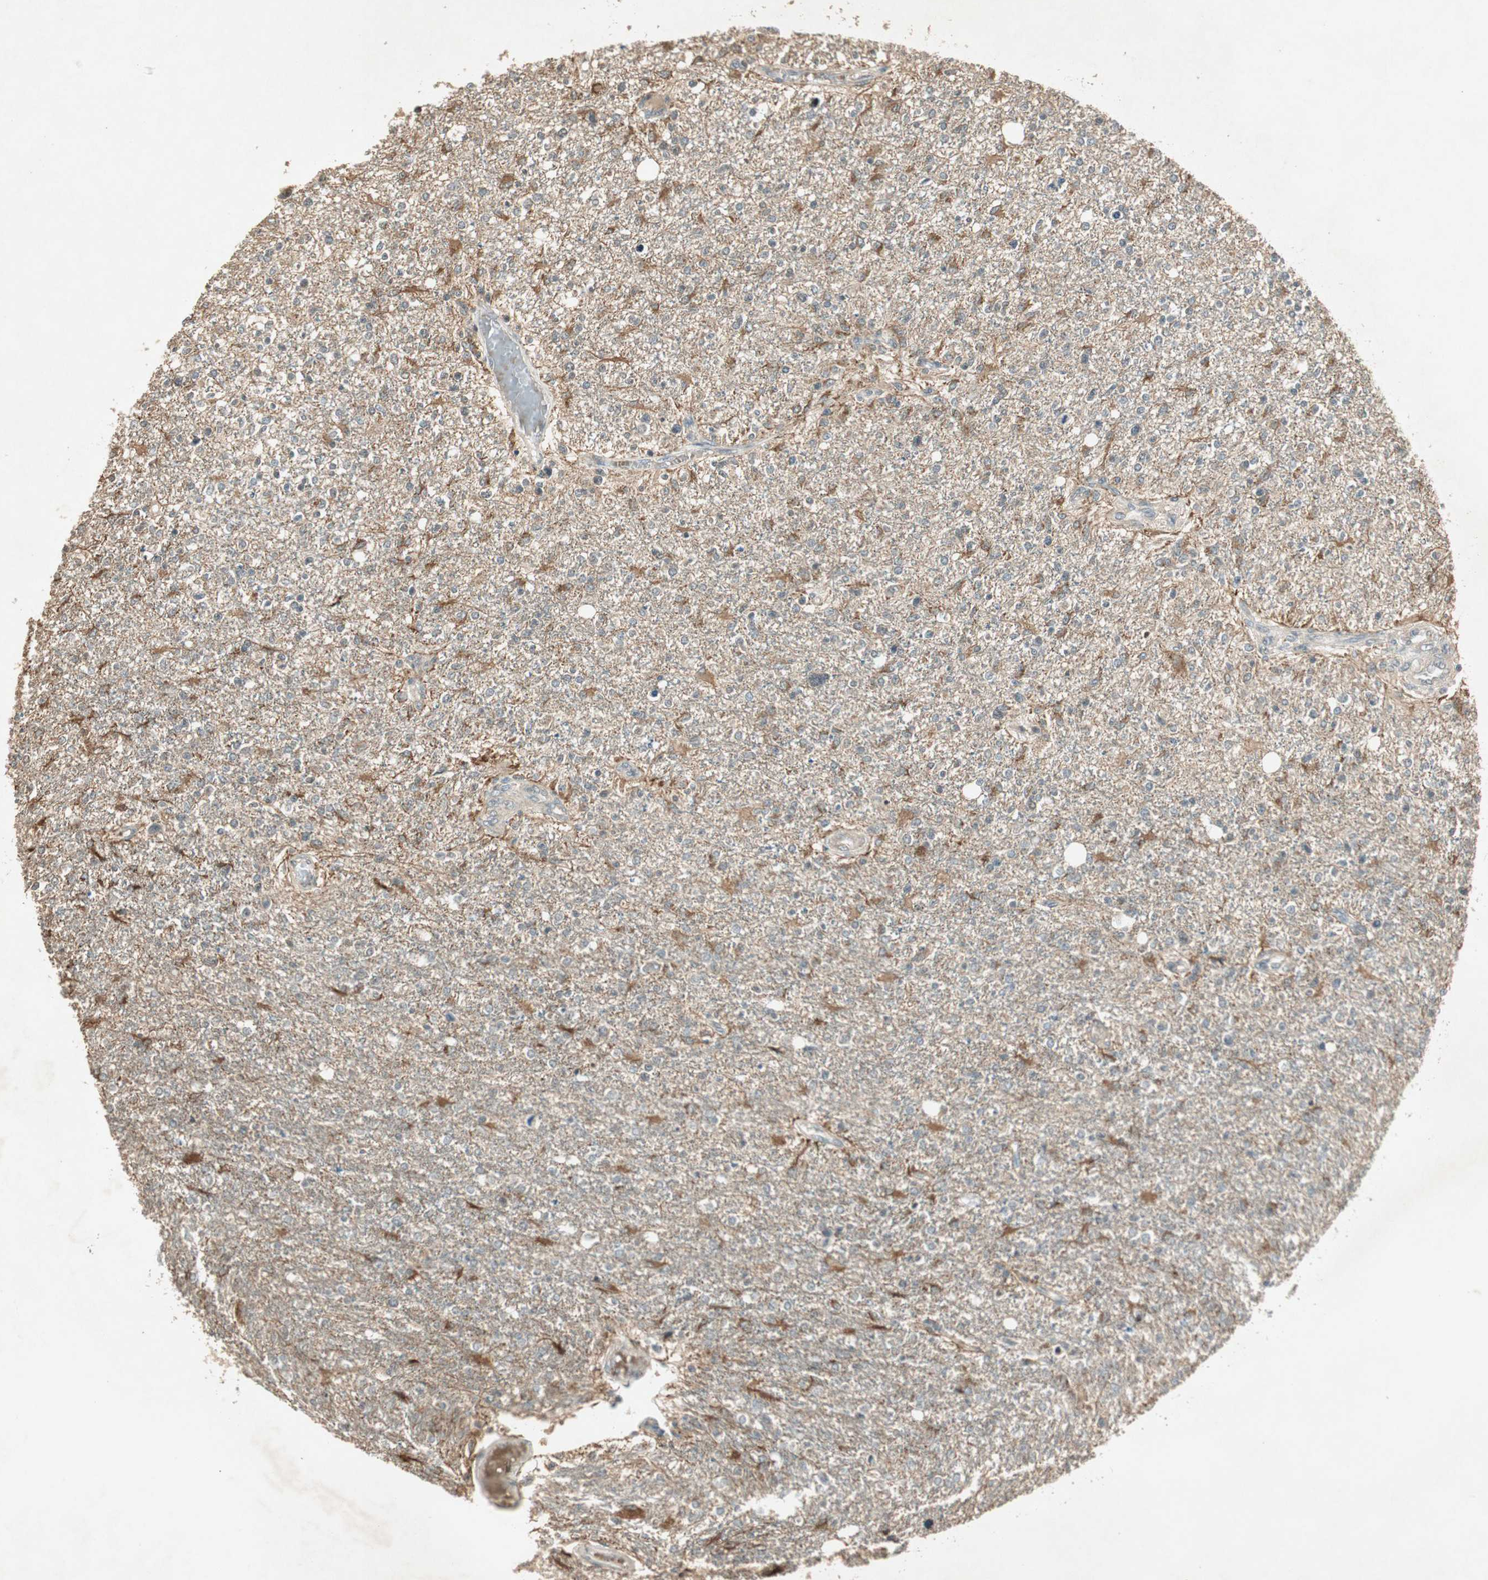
{"staining": {"intensity": "weak", "quantity": "25%-75%", "location": "cytoplasmic/membranous"}, "tissue": "glioma", "cell_type": "Tumor cells", "image_type": "cancer", "snomed": [{"axis": "morphology", "description": "Glioma, malignant, High grade"}, {"axis": "topography", "description": "Cerebral cortex"}], "caption": "Immunohistochemical staining of human high-grade glioma (malignant) shows low levels of weak cytoplasmic/membranous staining in about 25%-75% of tumor cells.", "gene": "USP2", "patient": {"sex": "male", "age": 76}}